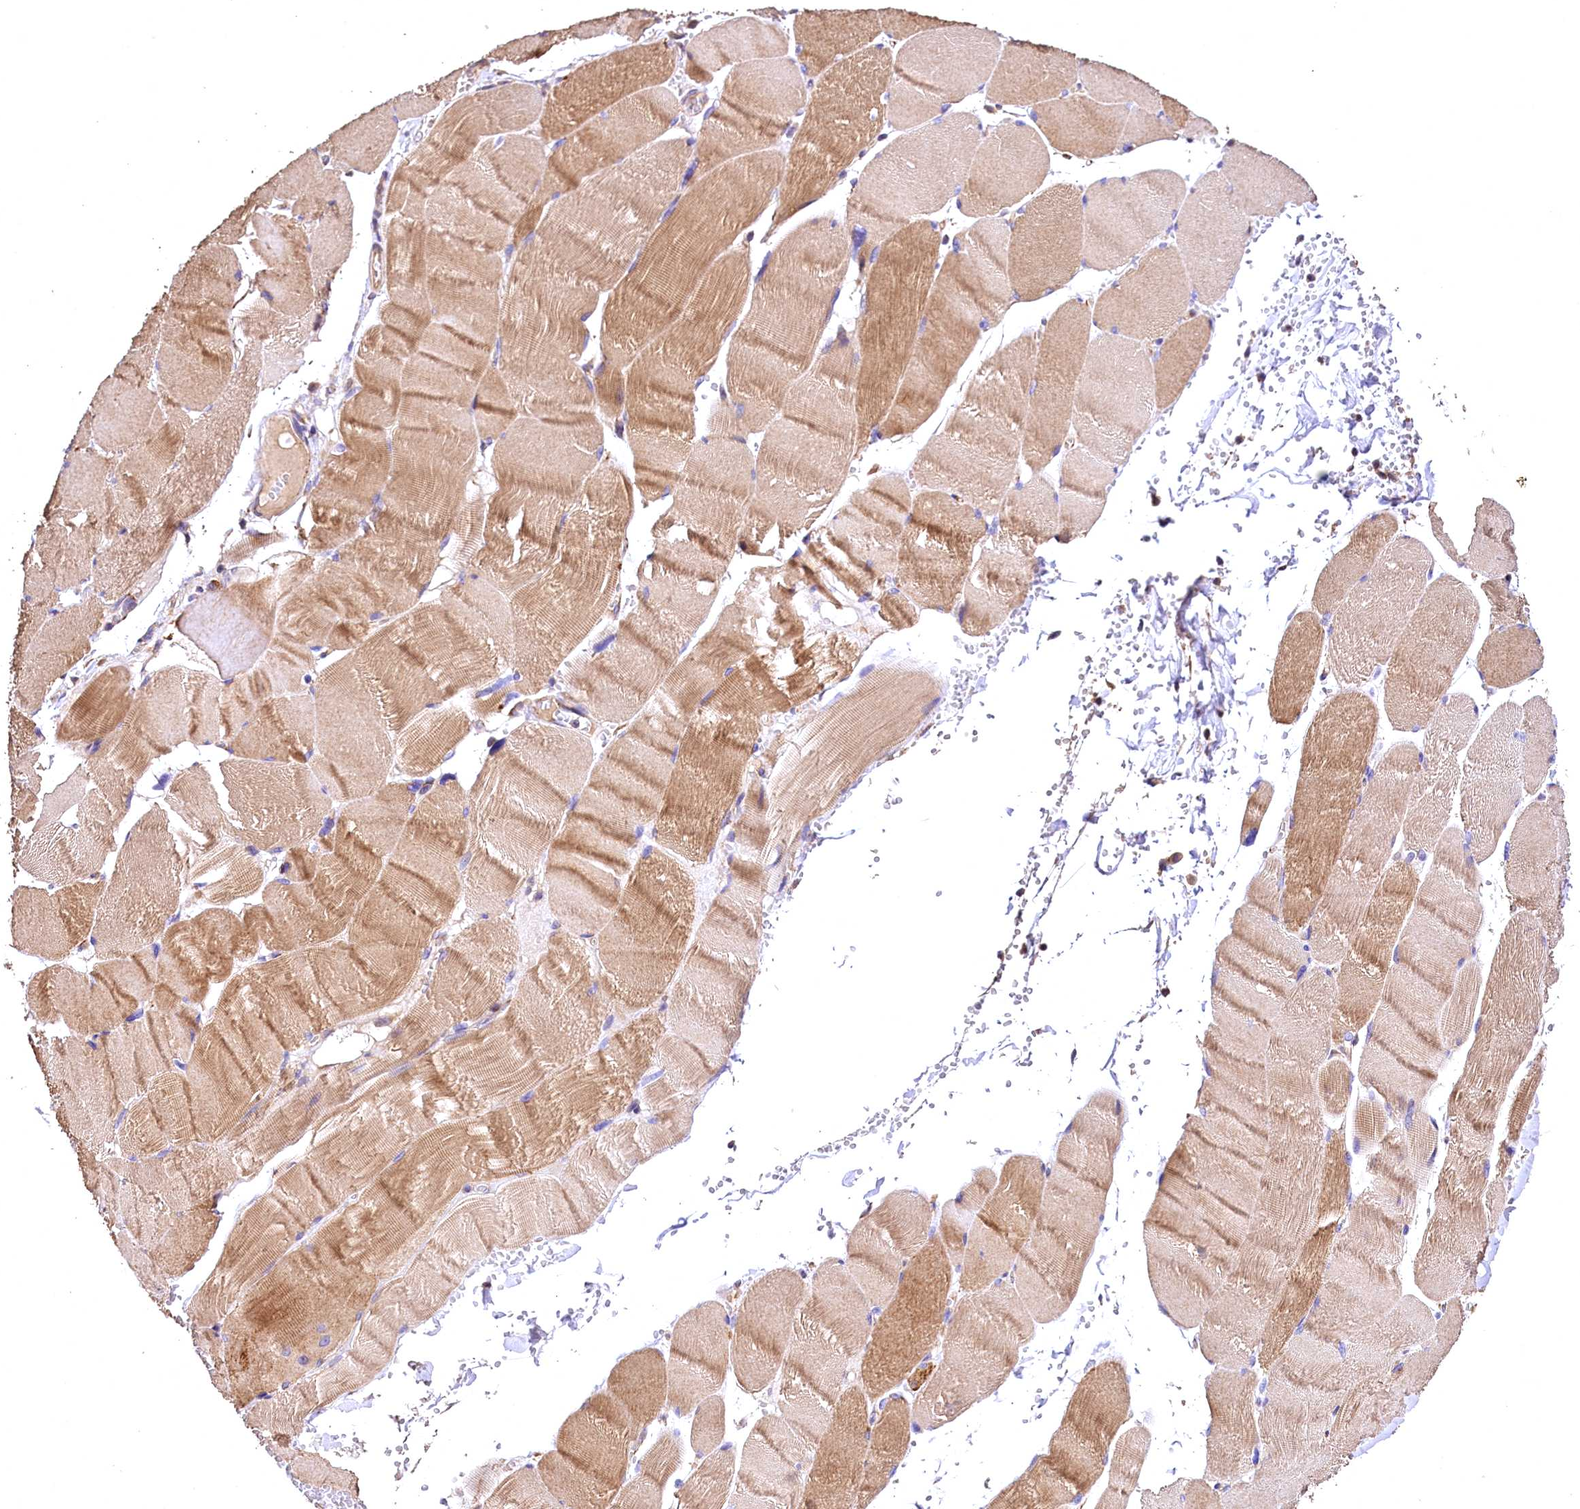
{"staining": {"intensity": "negative", "quantity": "none", "location": "none"}, "tissue": "adipose tissue", "cell_type": "Adipocytes", "image_type": "normal", "snomed": [{"axis": "morphology", "description": "Normal tissue, NOS"}, {"axis": "topography", "description": "Skeletal muscle"}, {"axis": "topography", "description": "Peripheral nerve tissue"}], "caption": "Immunohistochemistry (IHC) photomicrograph of benign adipose tissue: adipose tissue stained with DAB demonstrates no significant protein positivity in adipocytes.", "gene": "RASSF1", "patient": {"sex": "female", "age": 55}}